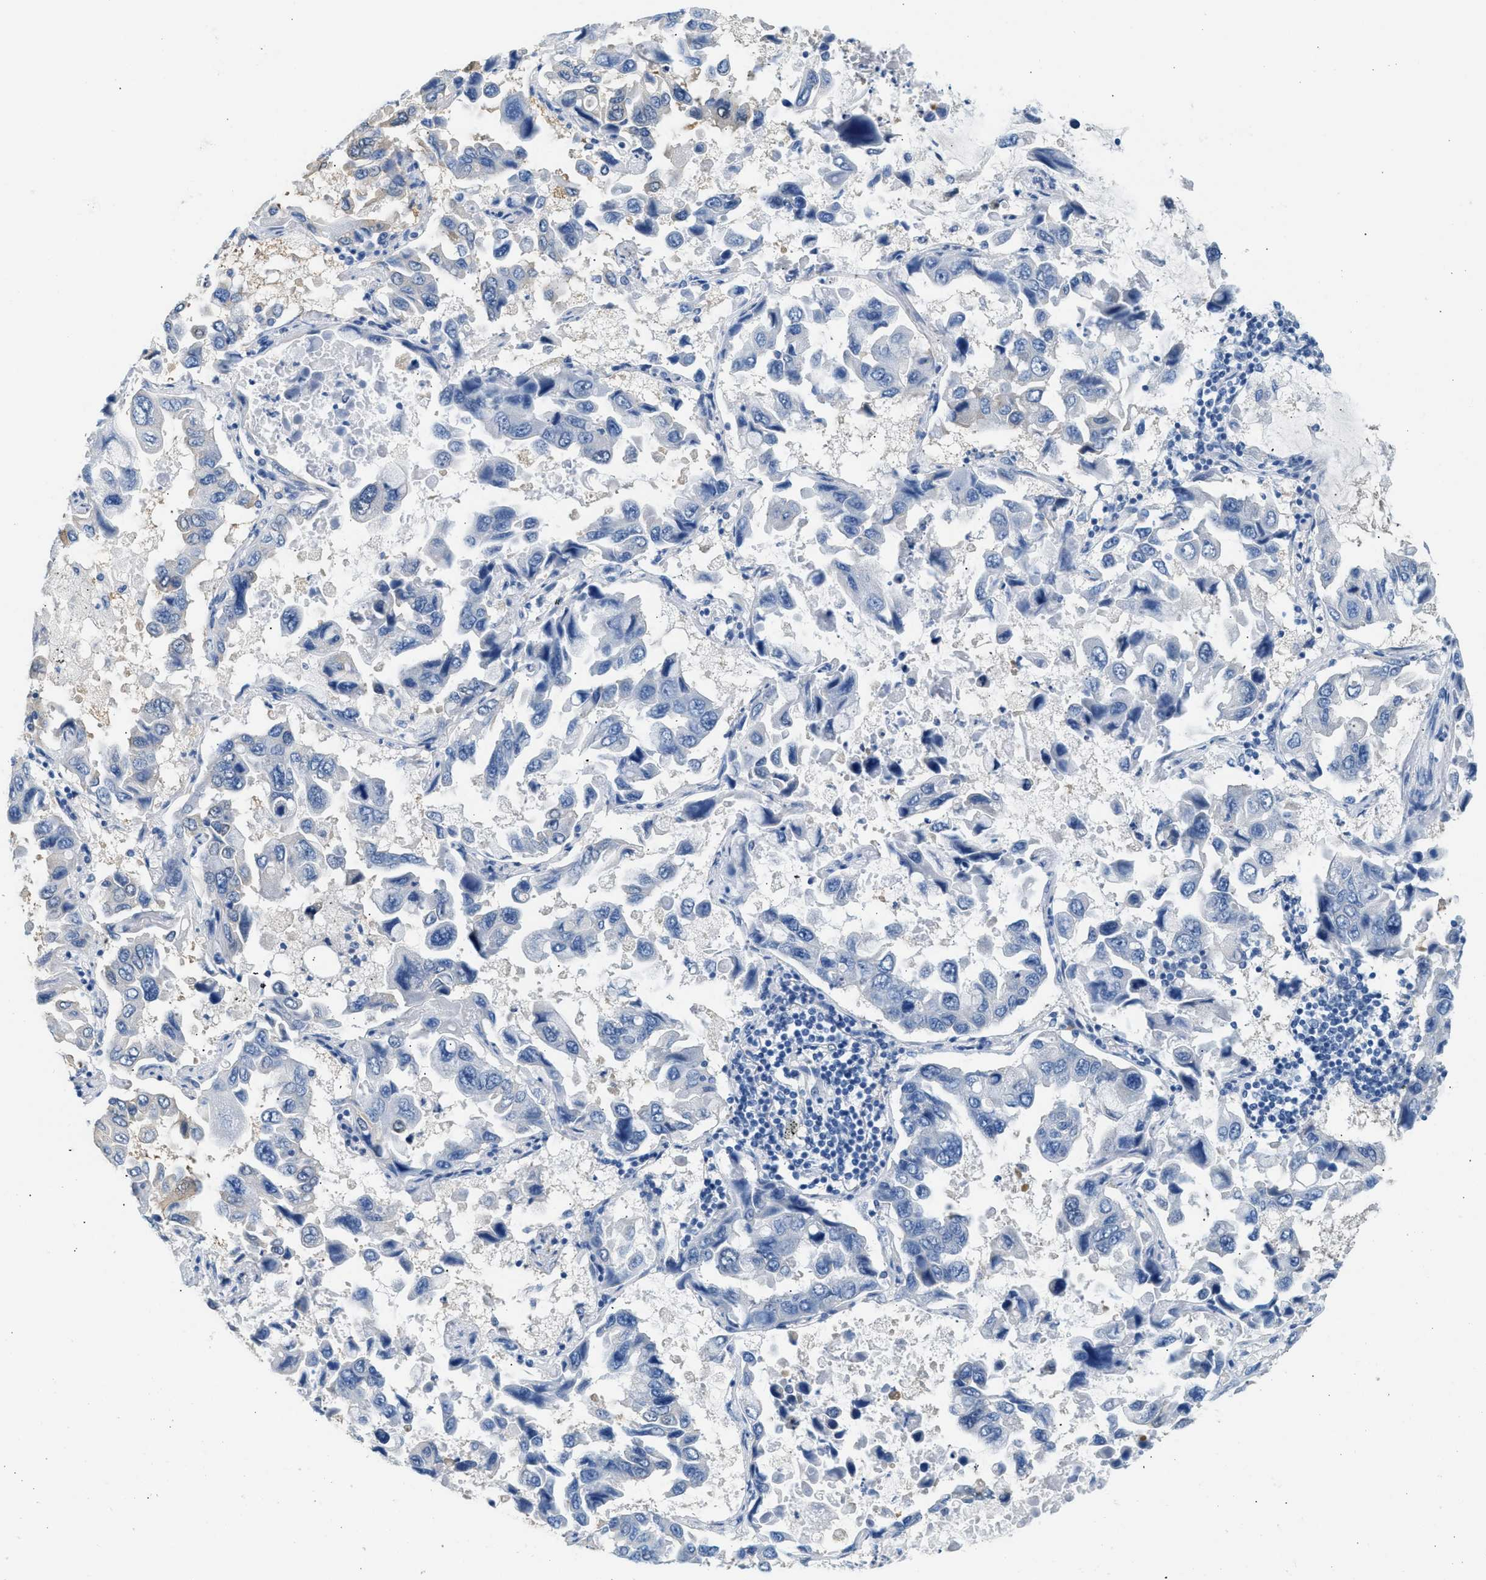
{"staining": {"intensity": "negative", "quantity": "none", "location": "none"}, "tissue": "lung cancer", "cell_type": "Tumor cells", "image_type": "cancer", "snomed": [{"axis": "morphology", "description": "Adenocarcinoma, NOS"}, {"axis": "topography", "description": "Lung"}], "caption": "Tumor cells show no significant staining in lung adenocarcinoma.", "gene": "SPAM1", "patient": {"sex": "male", "age": 64}}